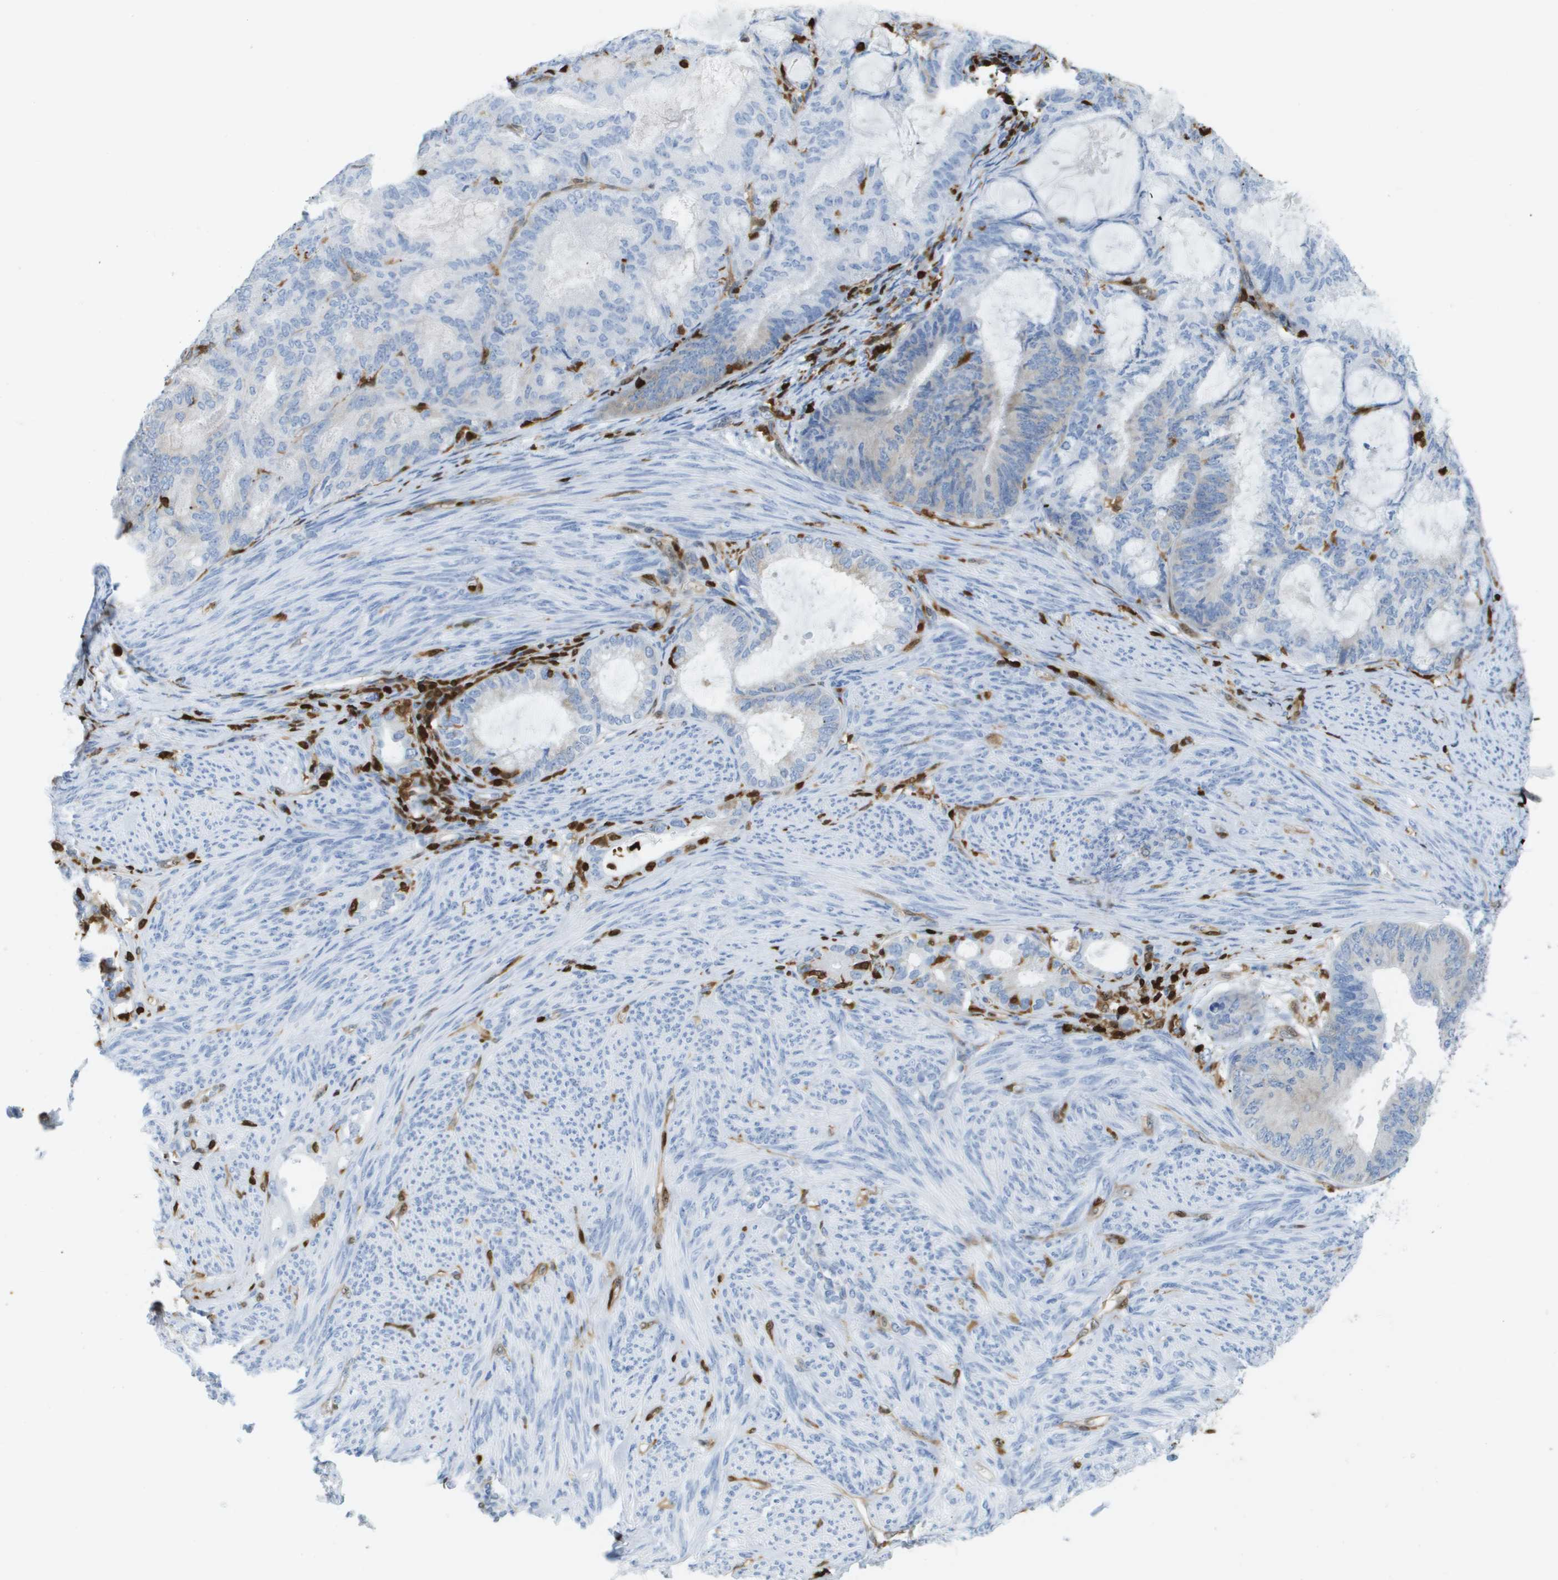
{"staining": {"intensity": "negative", "quantity": "none", "location": "none"}, "tissue": "endometrial cancer", "cell_type": "Tumor cells", "image_type": "cancer", "snomed": [{"axis": "morphology", "description": "Adenocarcinoma, NOS"}, {"axis": "topography", "description": "Endometrium"}], "caption": "A photomicrograph of endometrial cancer (adenocarcinoma) stained for a protein displays no brown staining in tumor cells. (Brightfield microscopy of DAB (3,3'-diaminobenzidine) IHC at high magnification).", "gene": "DOCK5", "patient": {"sex": "female", "age": 86}}